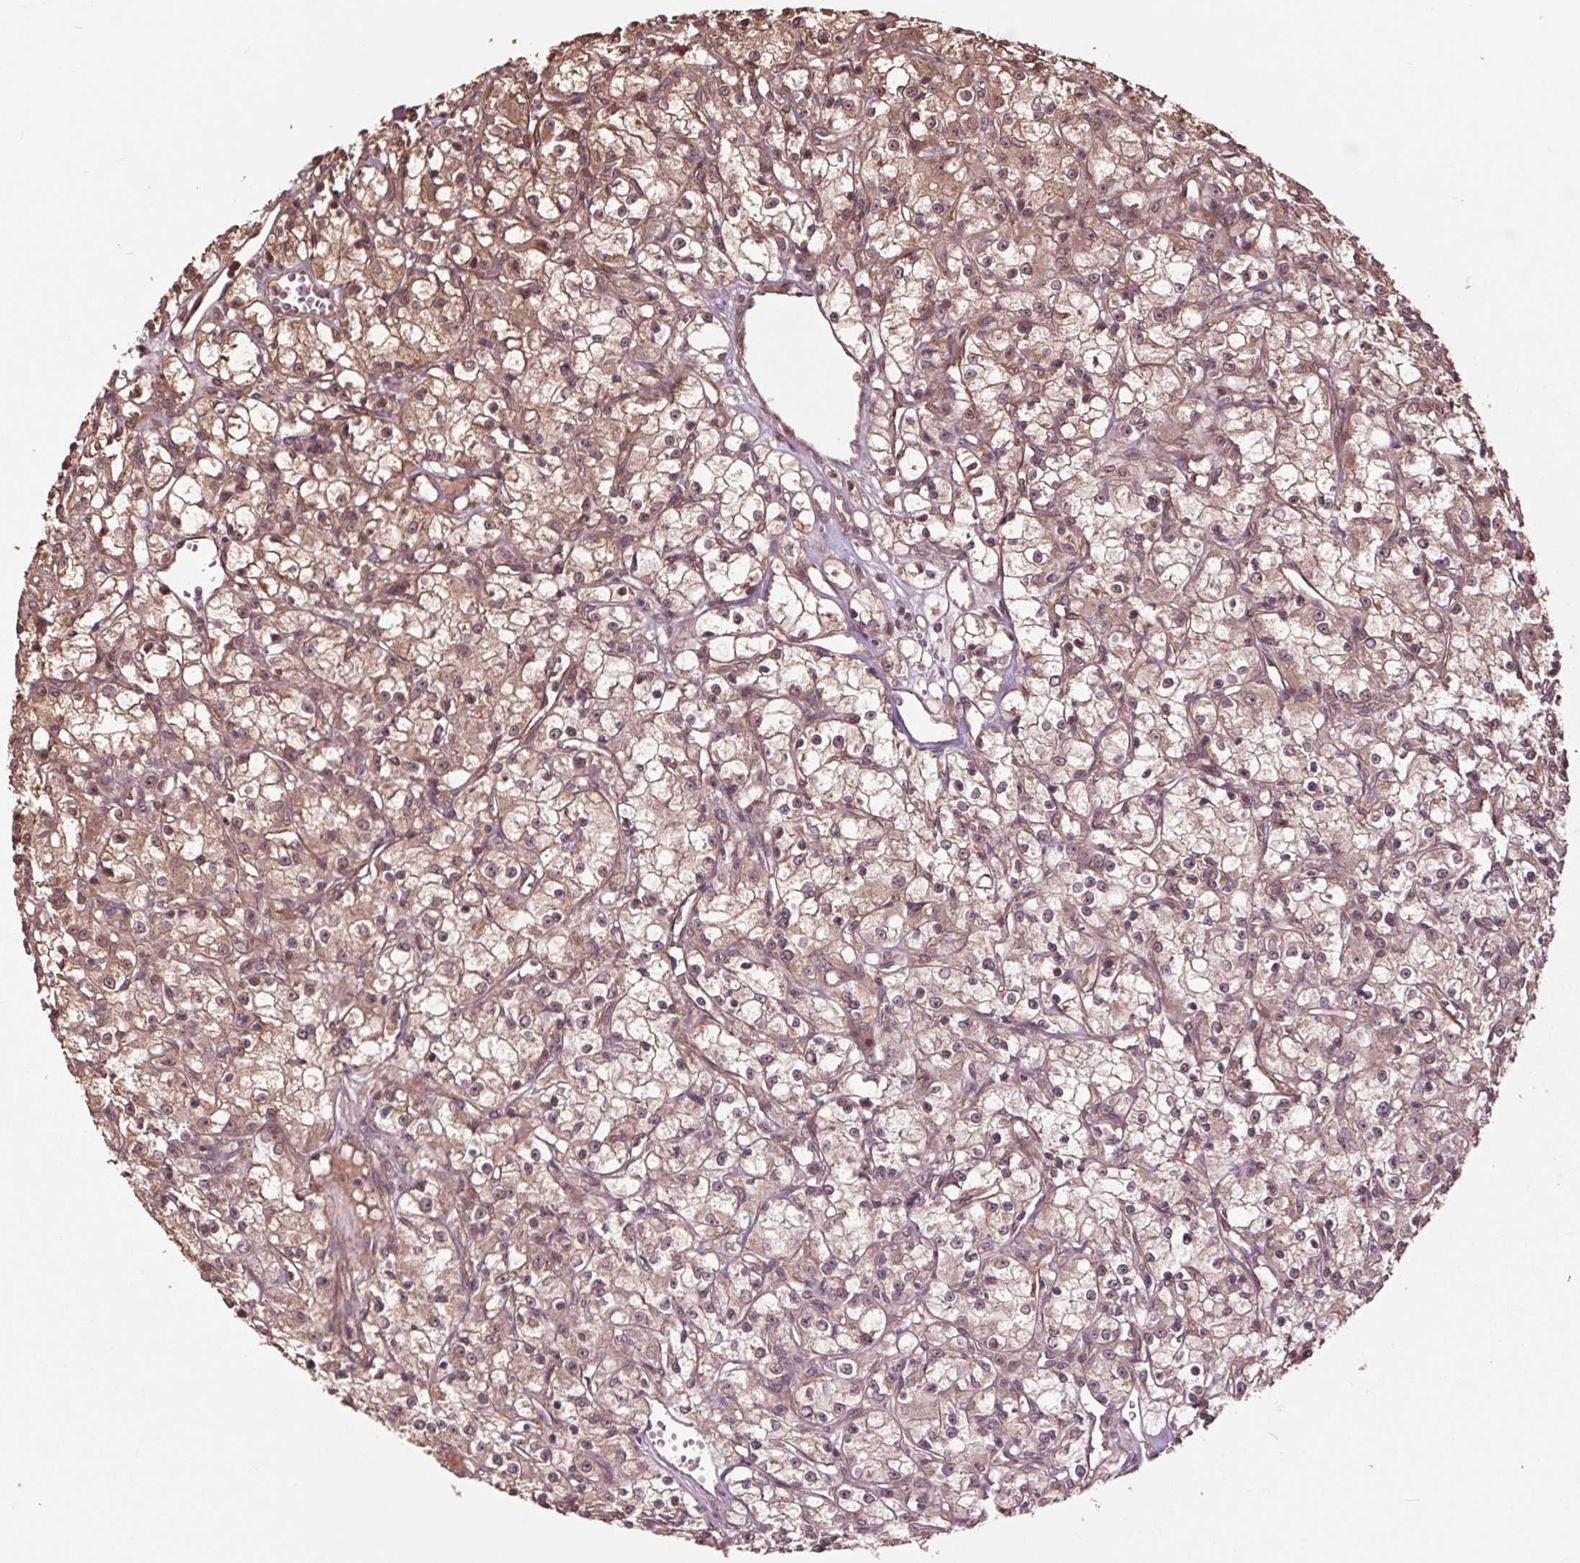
{"staining": {"intensity": "moderate", "quantity": ">75%", "location": "cytoplasmic/membranous,nuclear"}, "tissue": "renal cancer", "cell_type": "Tumor cells", "image_type": "cancer", "snomed": [{"axis": "morphology", "description": "Adenocarcinoma, NOS"}, {"axis": "topography", "description": "Kidney"}], "caption": "IHC of renal adenocarcinoma shows medium levels of moderate cytoplasmic/membranous and nuclear expression in about >75% of tumor cells. (IHC, brightfield microscopy, high magnification).", "gene": "CEP95", "patient": {"sex": "female", "age": 59}}